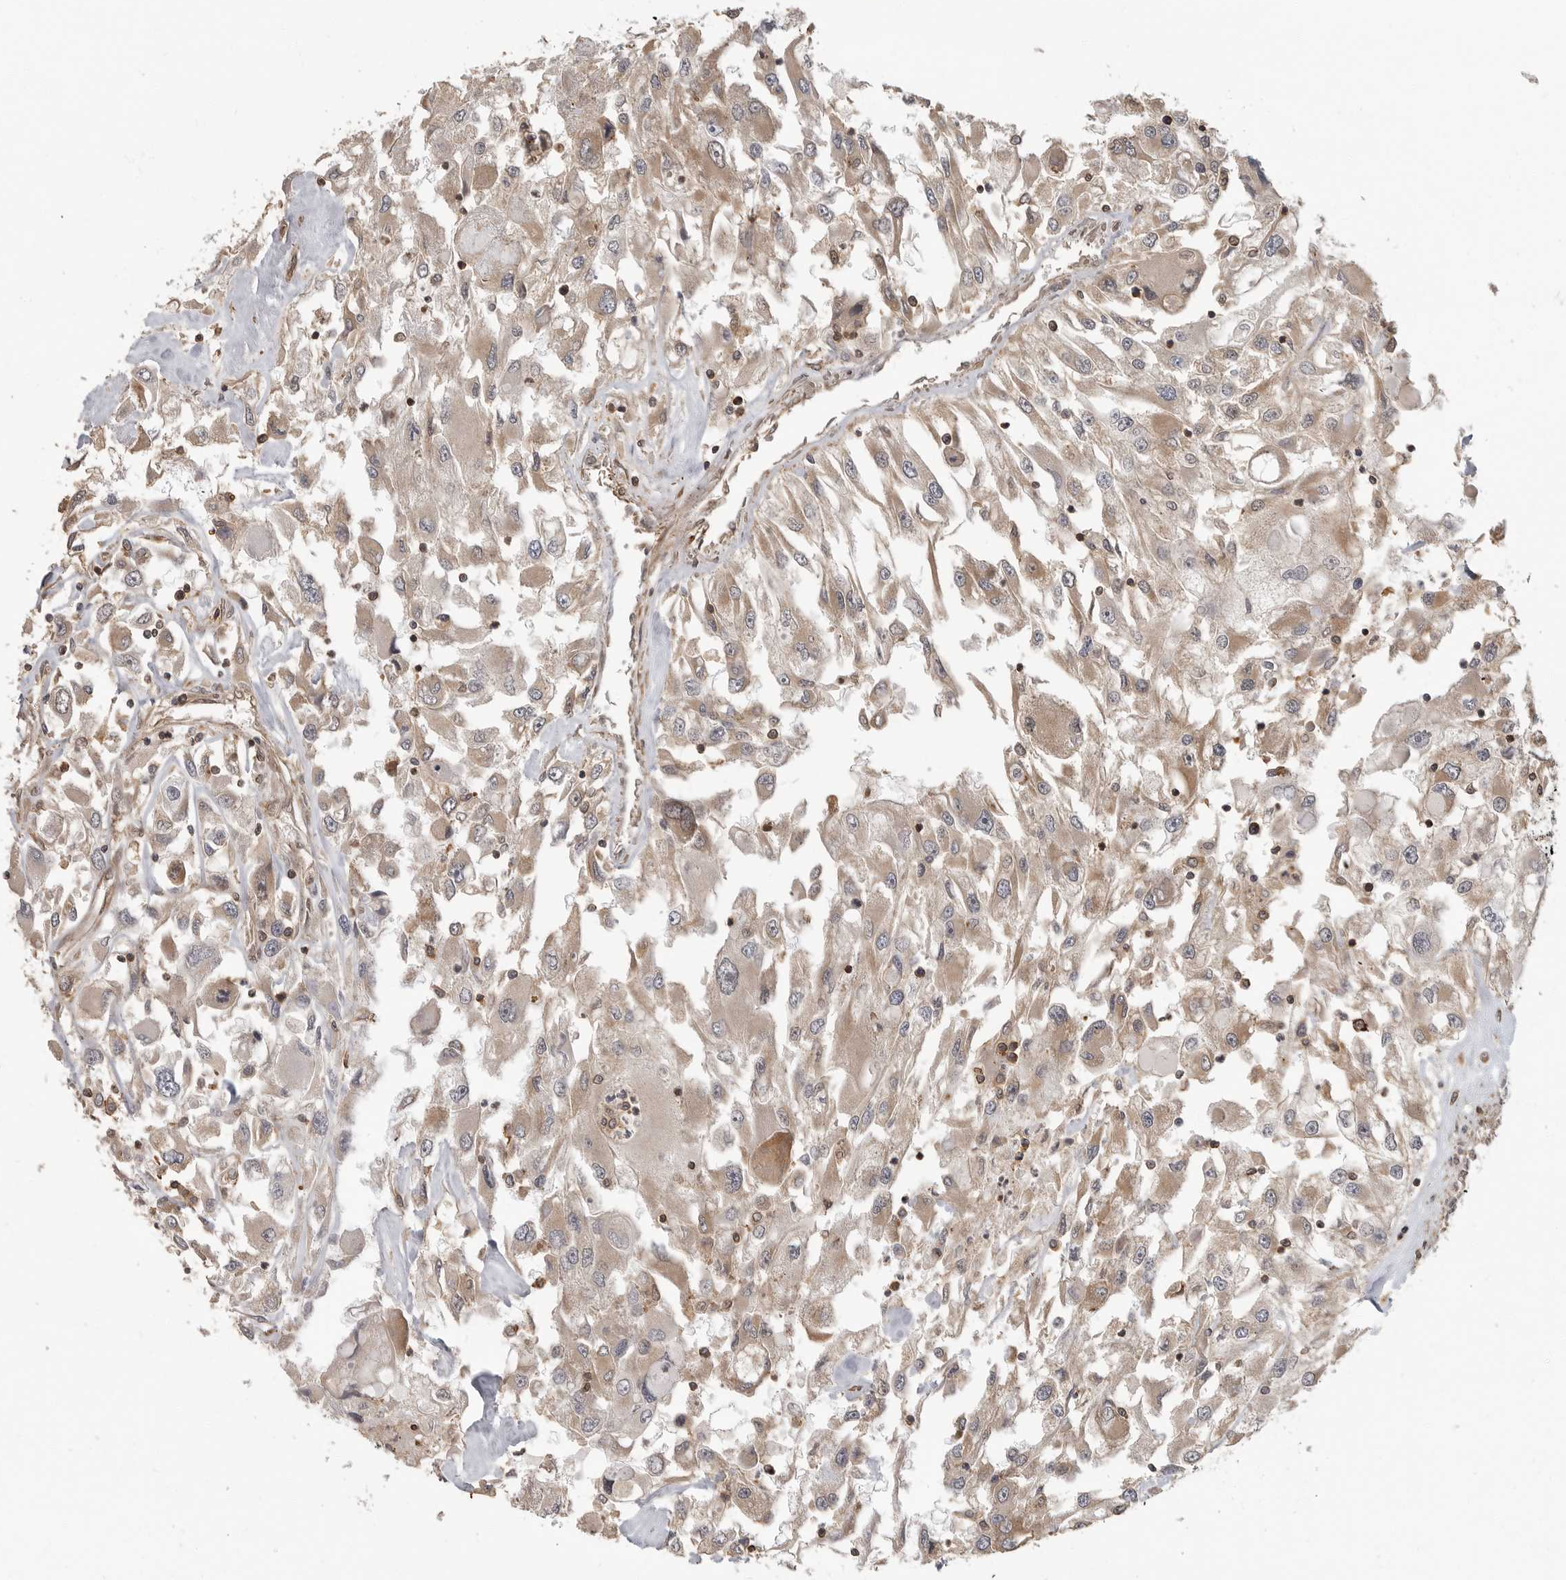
{"staining": {"intensity": "weak", "quantity": ">75%", "location": "cytoplasmic/membranous"}, "tissue": "renal cancer", "cell_type": "Tumor cells", "image_type": "cancer", "snomed": [{"axis": "morphology", "description": "Adenocarcinoma, NOS"}, {"axis": "topography", "description": "Kidney"}], "caption": "IHC (DAB) staining of adenocarcinoma (renal) displays weak cytoplasmic/membranous protein positivity in approximately >75% of tumor cells.", "gene": "ERN1", "patient": {"sex": "female", "age": 52}}